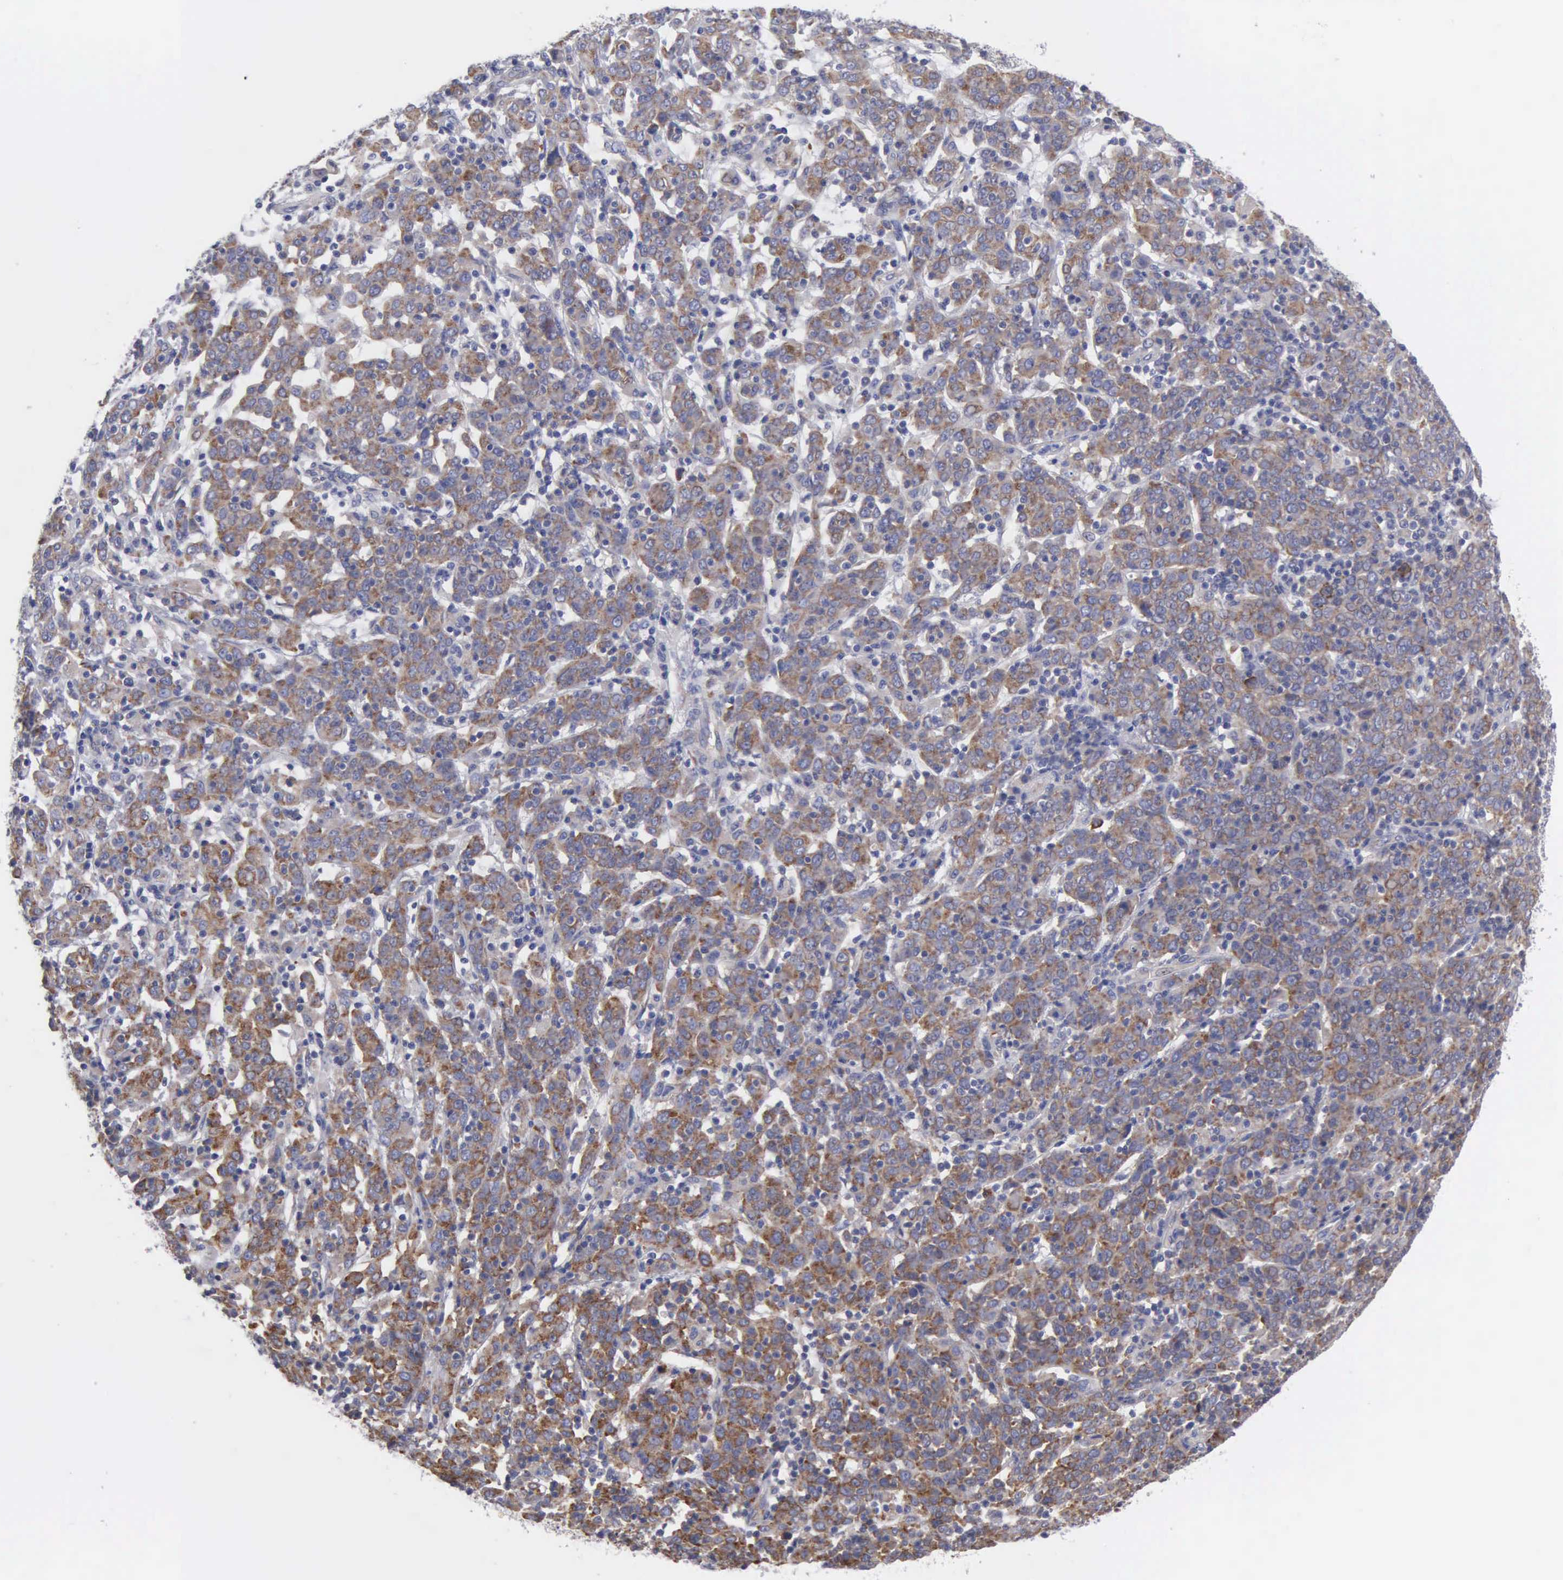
{"staining": {"intensity": "moderate", "quantity": ">75%", "location": "cytoplasmic/membranous"}, "tissue": "cervical cancer", "cell_type": "Tumor cells", "image_type": "cancer", "snomed": [{"axis": "morphology", "description": "Normal tissue, NOS"}, {"axis": "morphology", "description": "Squamous cell carcinoma, NOS"}, {"axis": "topography", "description": "Cervix"}], "caption": "A histopathology image showing moderate cytoplasmic/membranous positivity in approximately >75% of tumor cells in cervical squamous cell carcinoma, as visualized by brown immunohistochemical staining.", "gene": "TXLNG", "patient": {"sex": "female", "age": 67}}